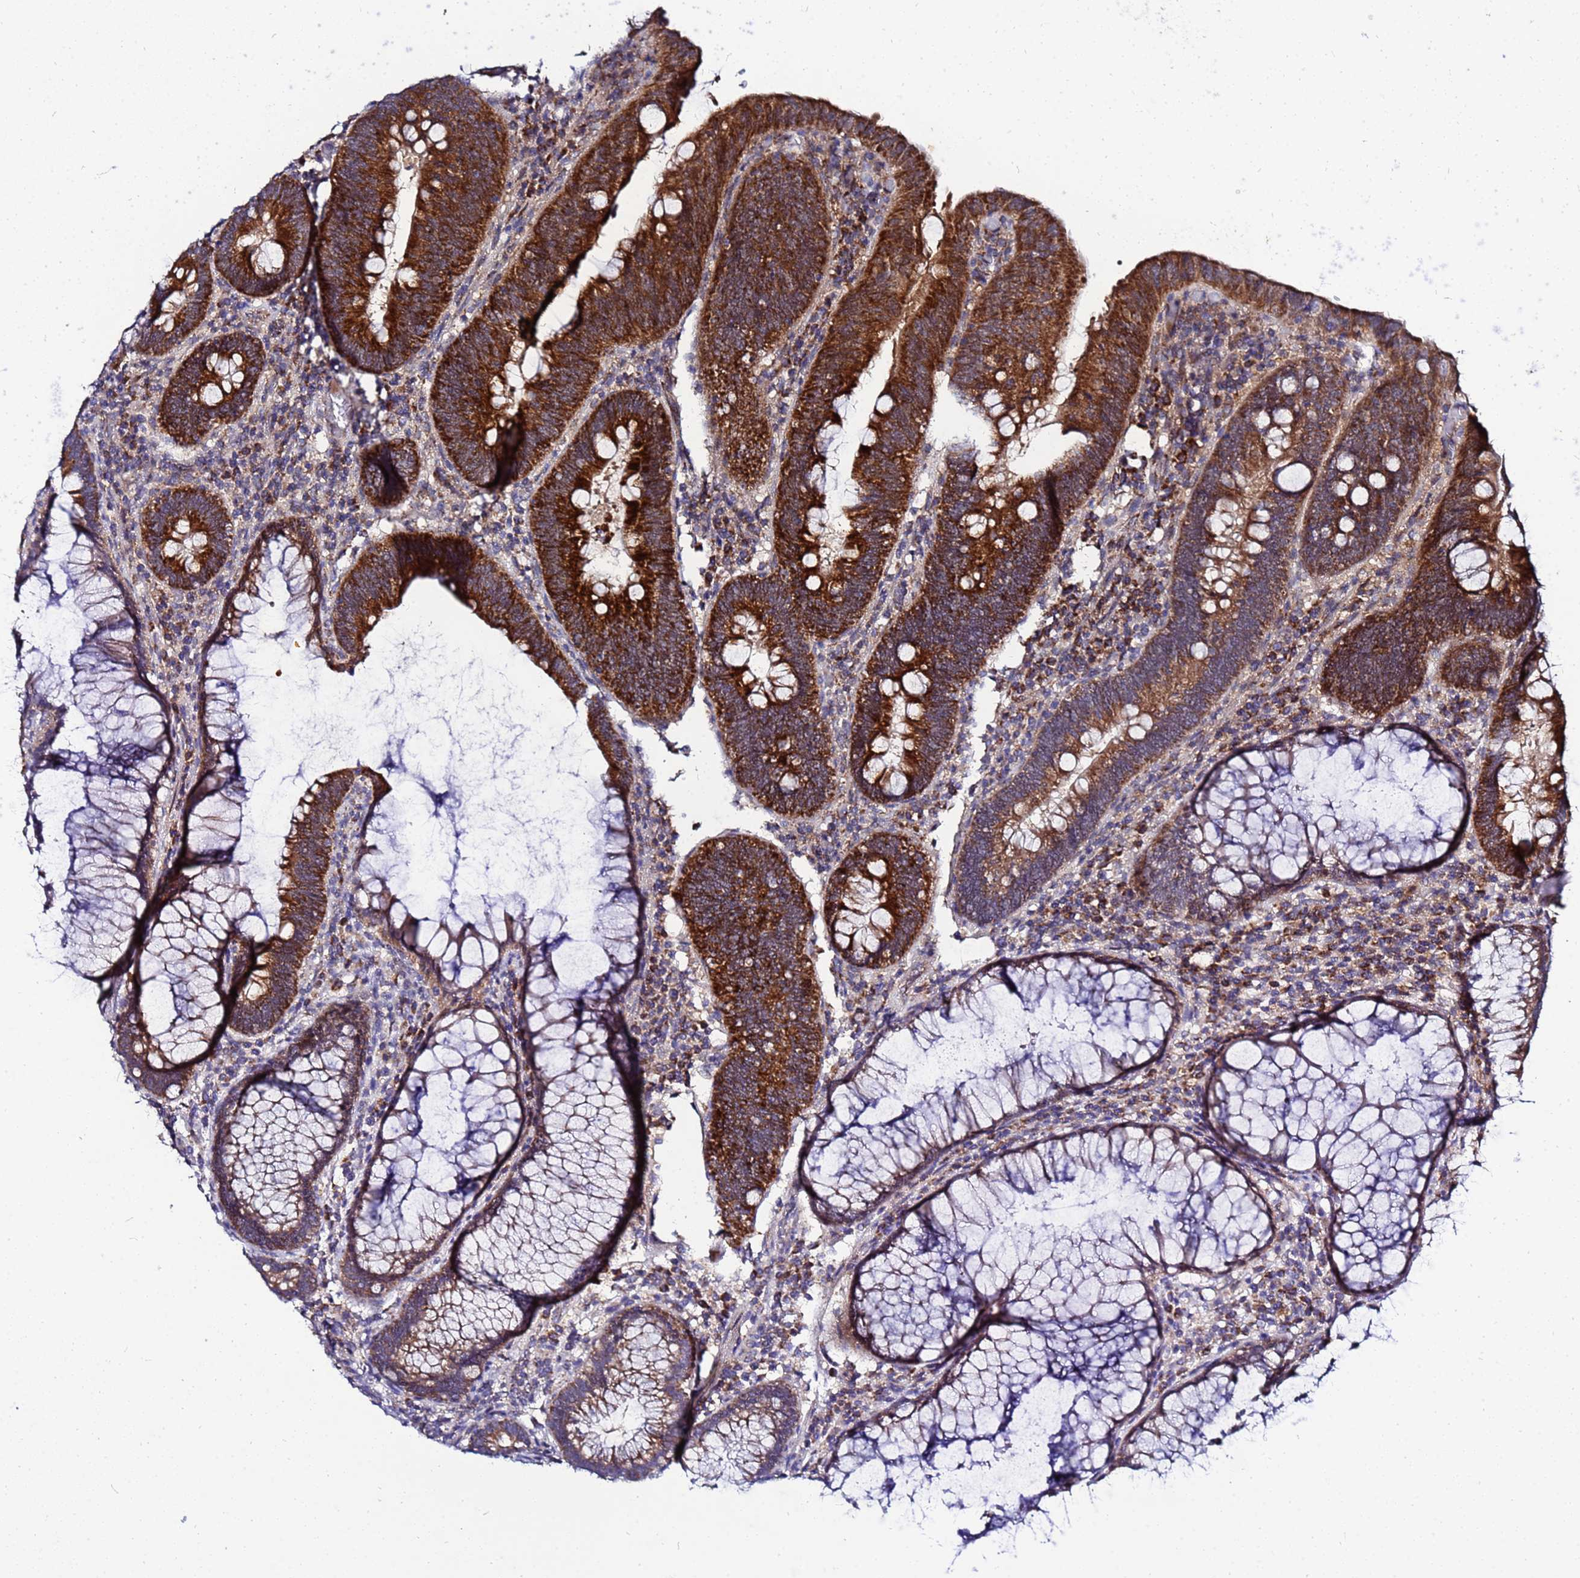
{"staining": {"intensity": "strong", "quantity": ">75%", "location": "cytoplasmic/membranous"}, "tissue": "colorectal cancer", "cell_type": "Tumor cells", "image_type": "cancer", "snomed": [{"axis": "morphology", "description": "Adenocarcinoma, NOS"}, {"axis": "topography", "description": "Rectum"}], "caption": "An image of adenocarcinoma (colorectal) stained for a protein displays strong cytoplasmic/membranous brown staining in tumor cells. Ihc stains the protein in brown and the nuclei are stained blue.", "gene": "FAHD2A", "patient": {"sex": "female", "age": 75}}